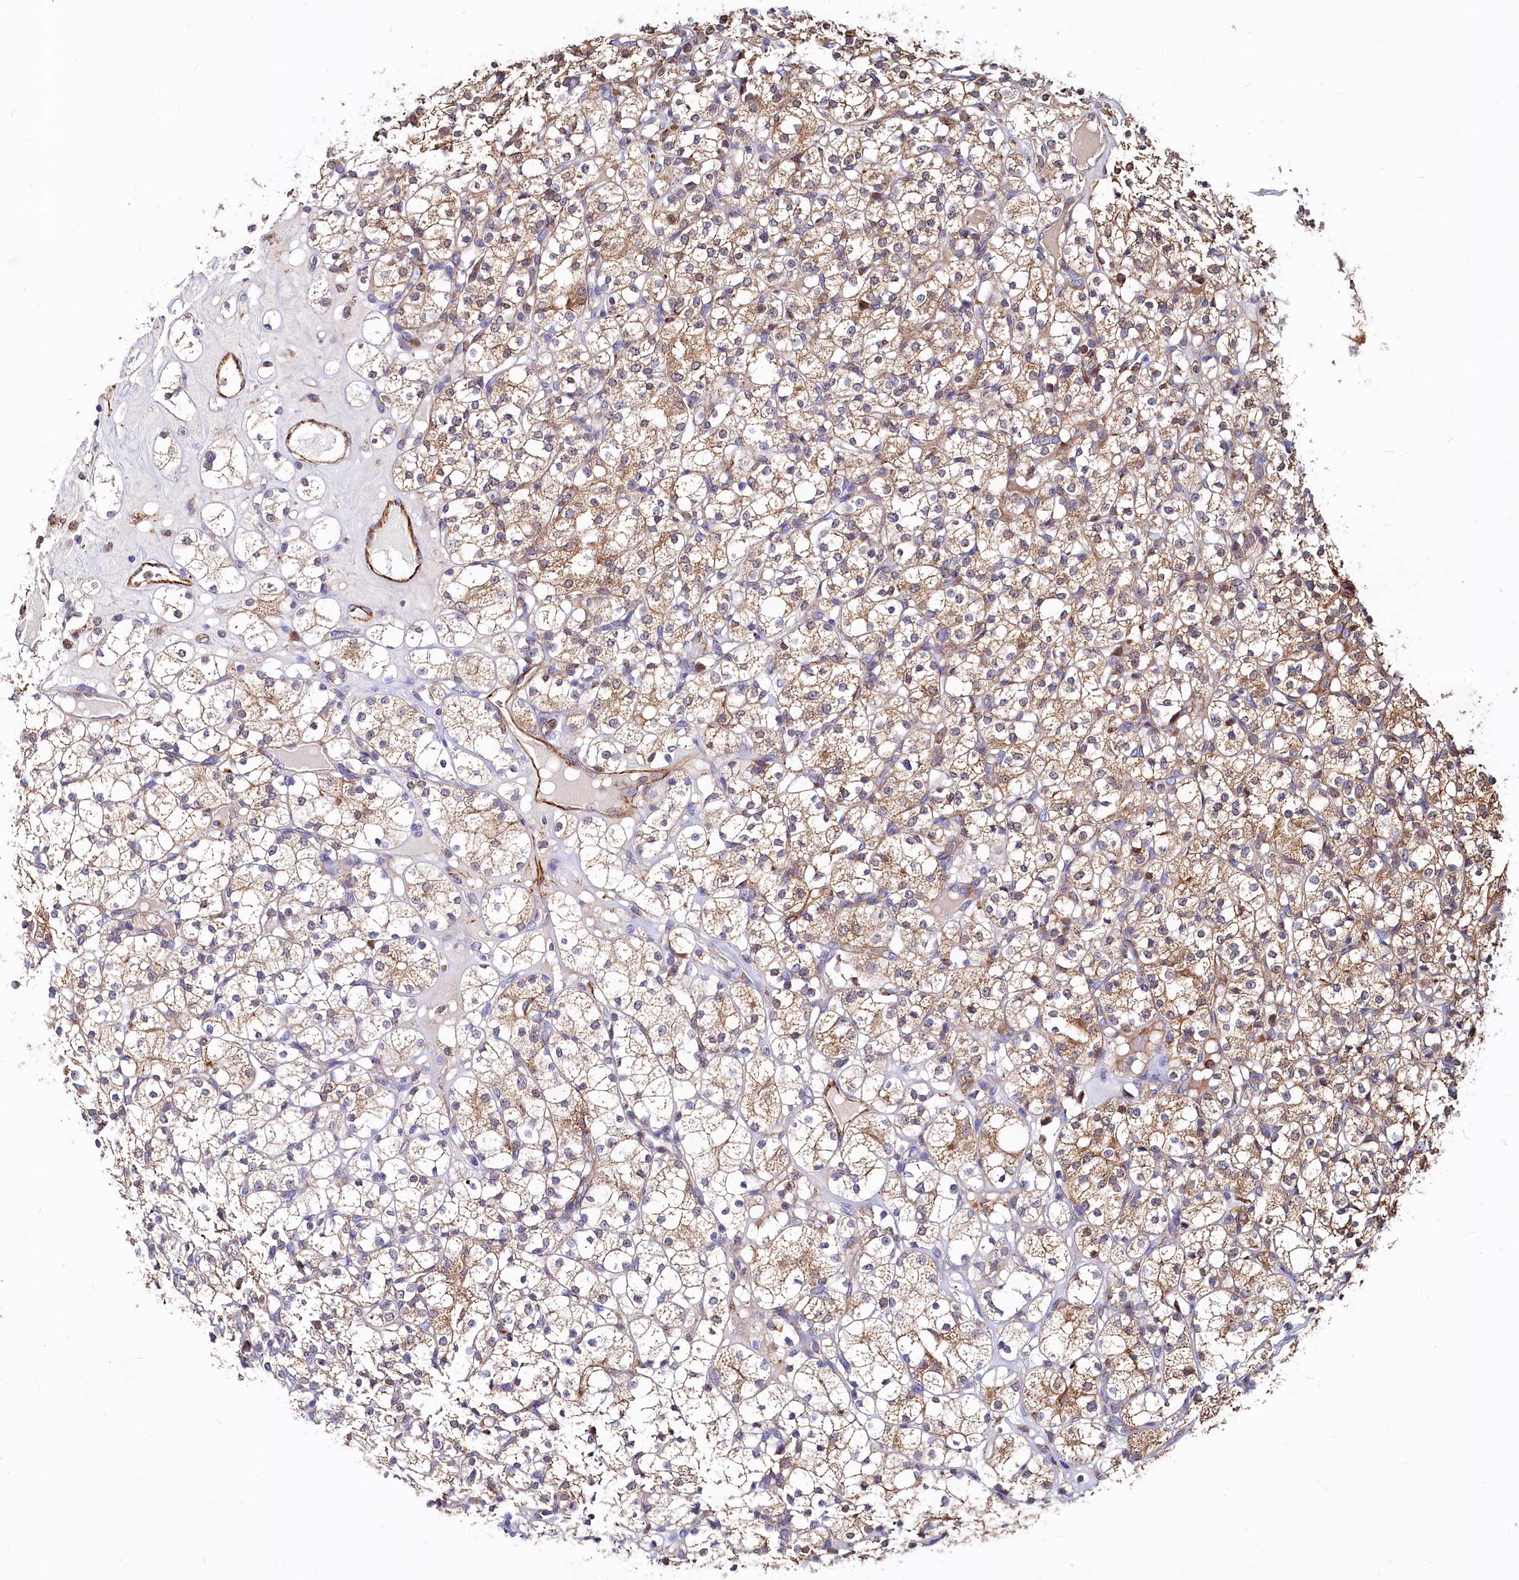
{"staining": {"intensity": "moderate", "quantity": ">75%", "location": "cytoplasmic/membranous"}, "tissue": "renal cancer", "cell_type": "Tumor cells", "image_type": "cancer", "snomed": [{"axis": "morphology", "description": "Adenocarcinoma, NOS"}, {"axis": "topography", "description": "Kidney"}], "caption": "This histopathology image displays renal cancer stained with IHC to label a protein in brown. The cytoplasmic/membranous of tumor cells show moderate positivity for the protein. Nuclei are counter-stained blue.", "gene": "ASTE1", "patient": {"sex": "male", "age": 77}}